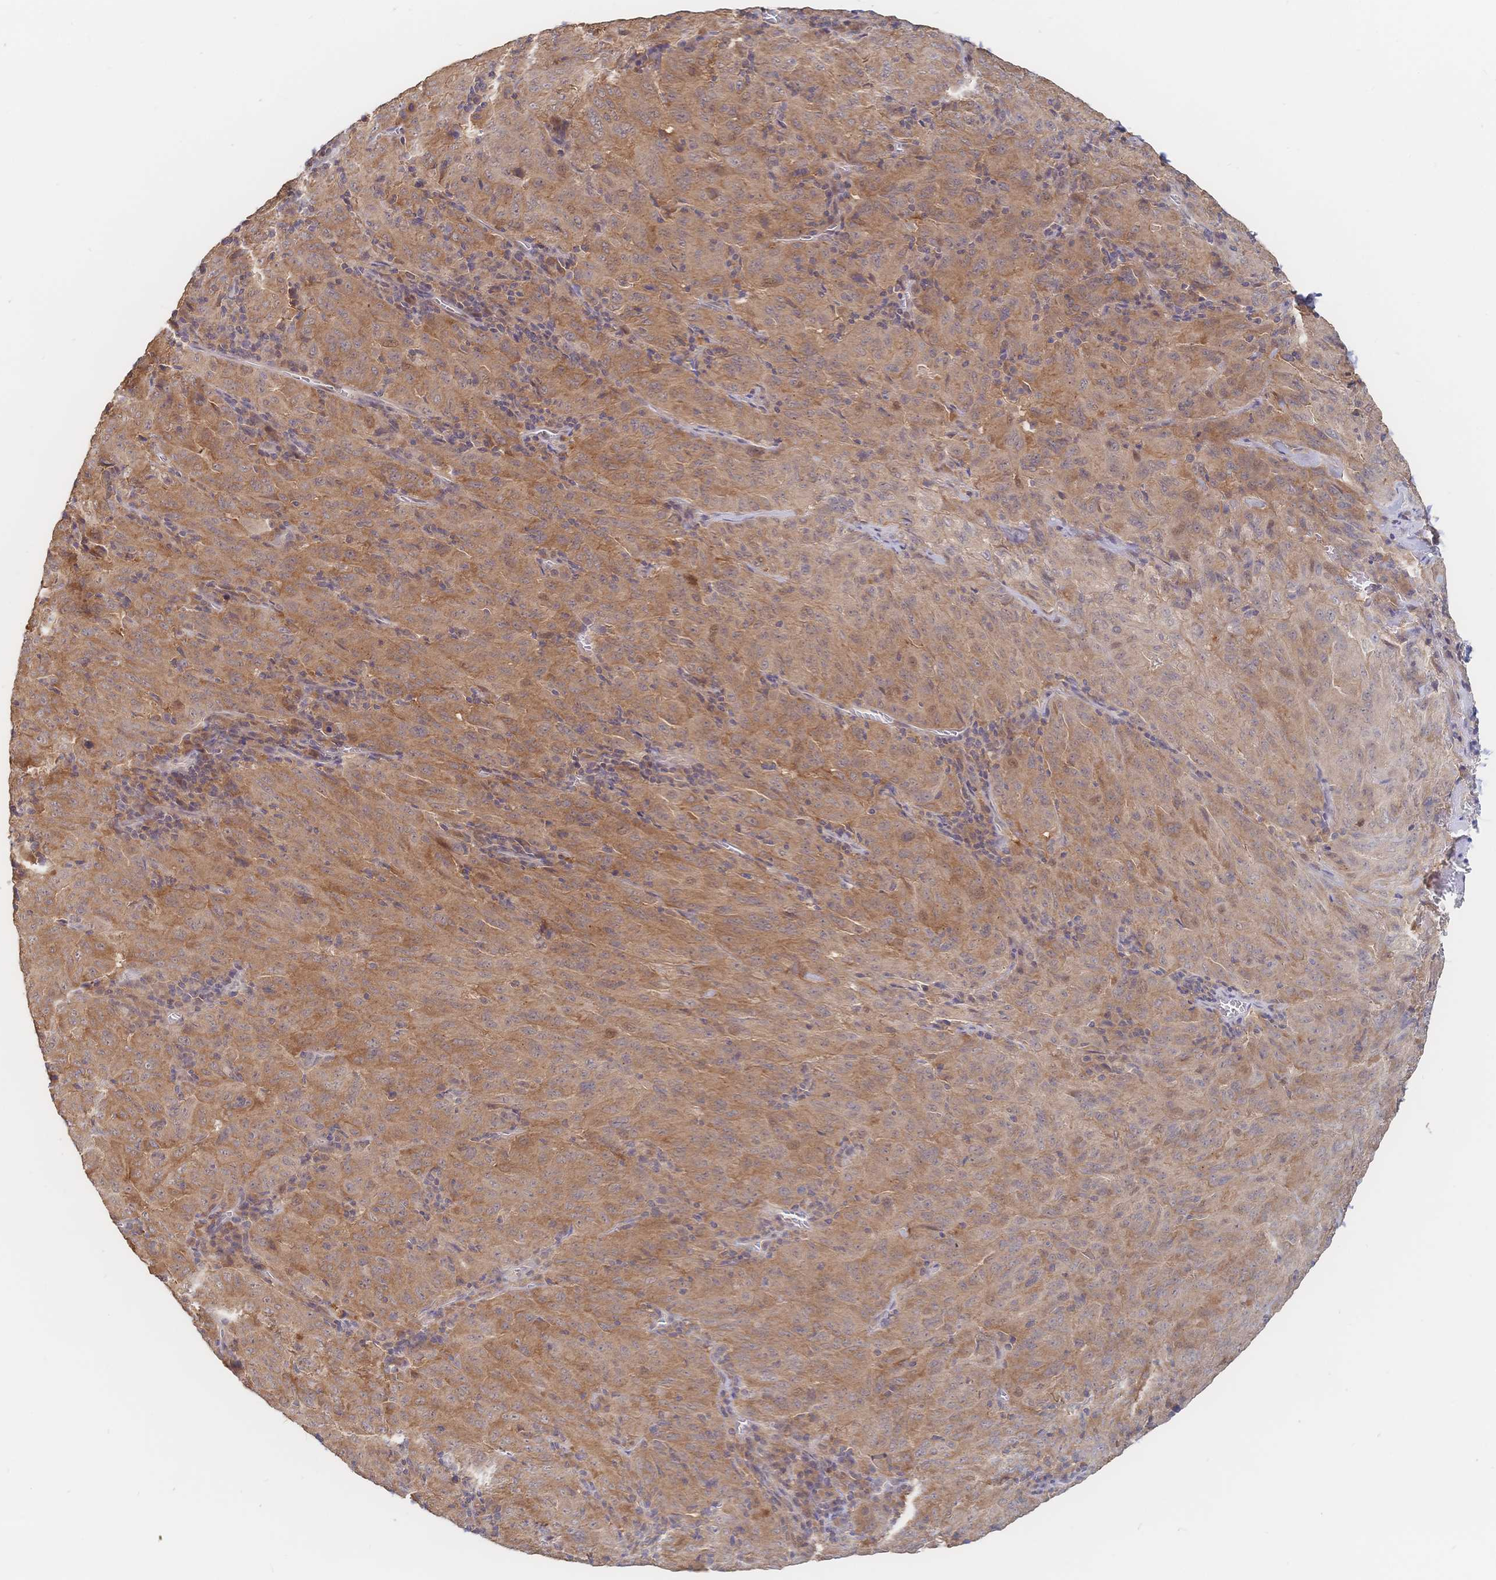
{"staining": {"intensity": "moderate", "quantity": ">75%", "location": "cytoplasmic/membranous"}, "tissue": "pancreatic cancer", "cell_type": "Tumor cells", "image_type": "cancer", "snomed": [{"axis": "morphology", "description": "Adenocarcinoma, NOS"}, {"axis": "topography", "description": "Pancreas"}], "caption": "Immunohistochemical staining of pancreatic cancer (adenocarcinoma) demonstrates moderate cytoplasmic/membranous protein staining in about >75% of tumor cells.", "gene": "LRP5", "patient": {"sex": "male", "age": 63}}